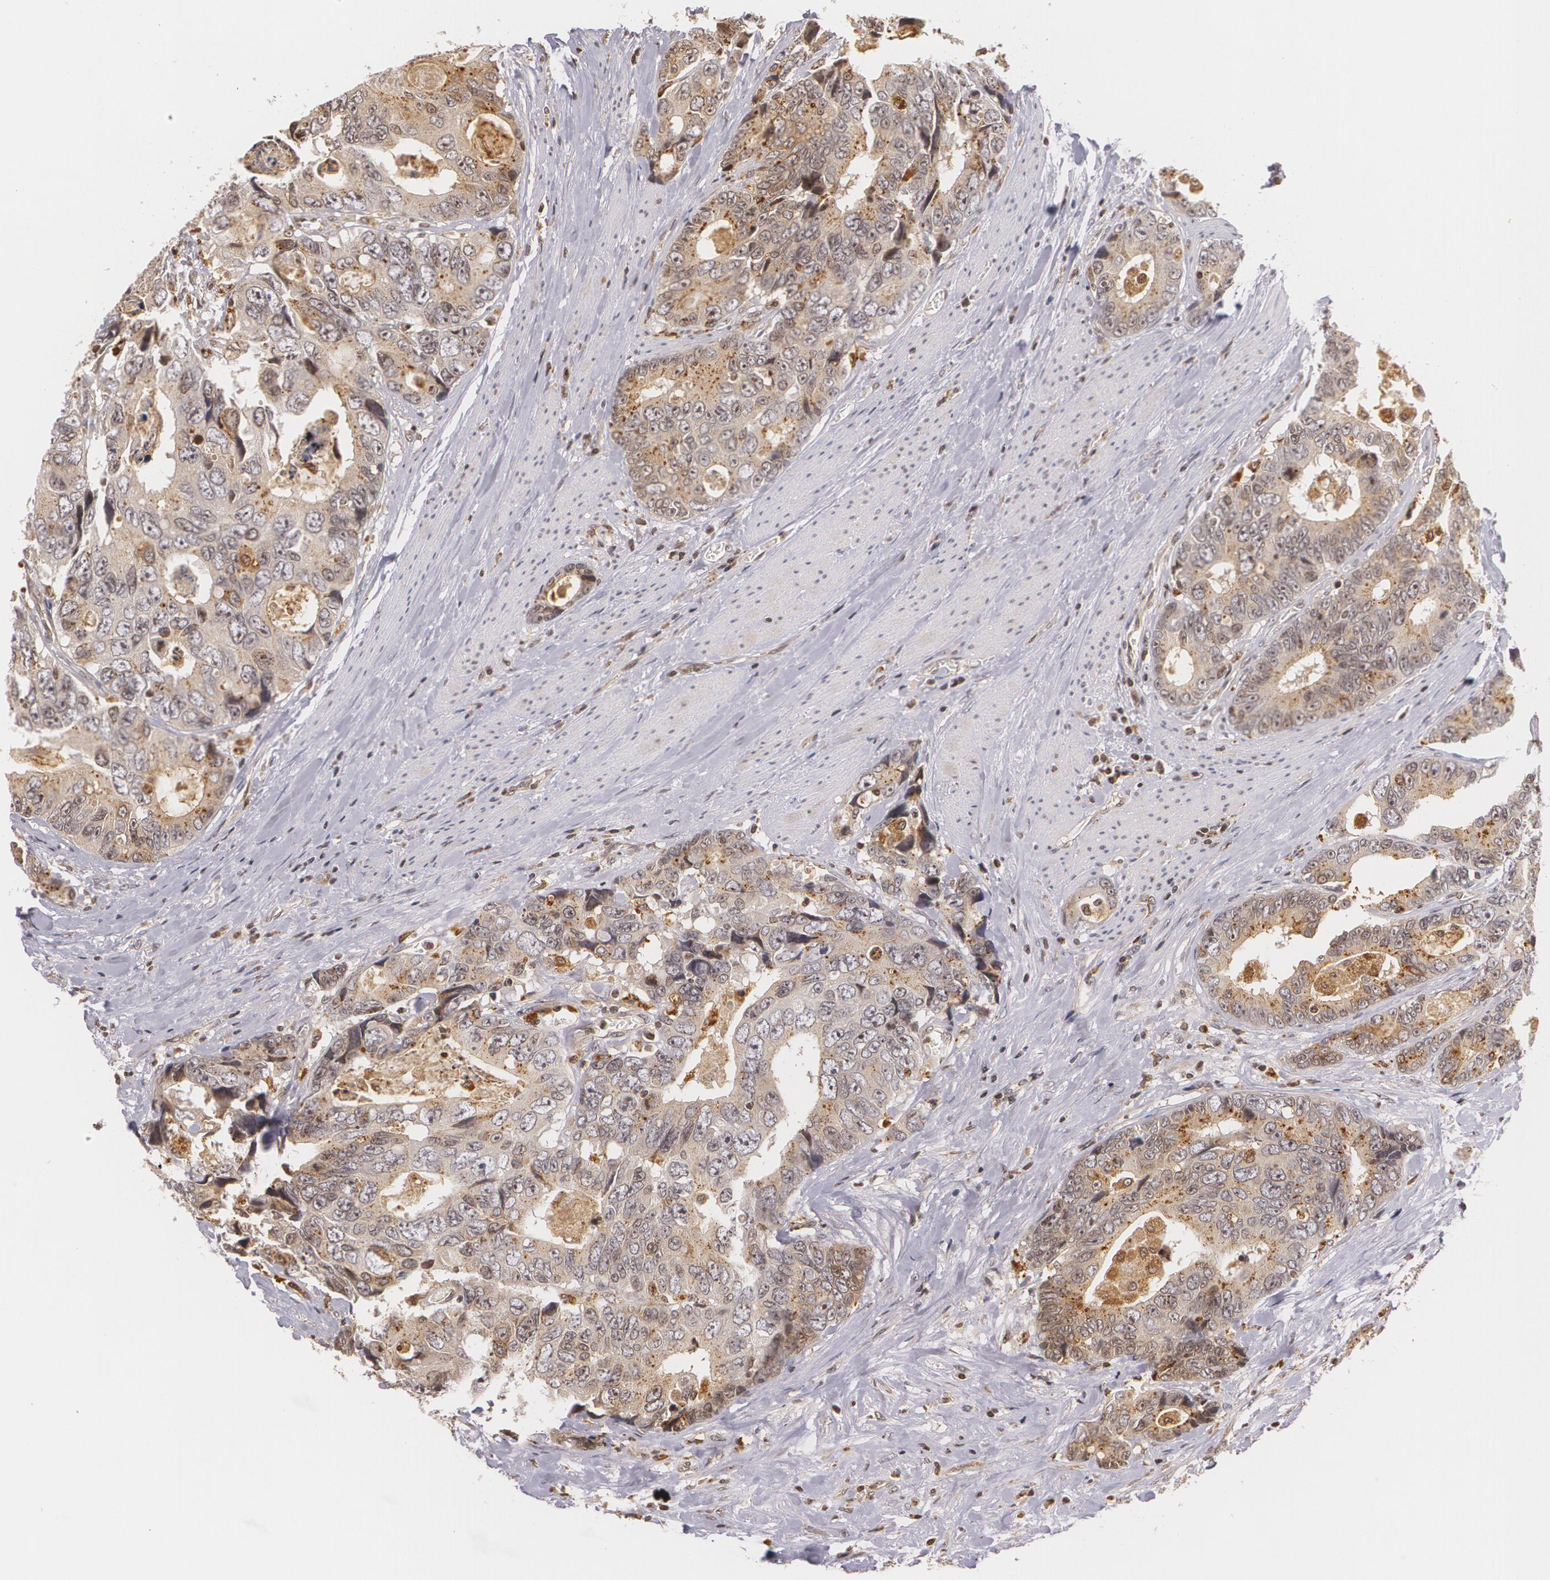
{"staining": {"intensity": "weak", "quantity": ">75%", "location": "cytoplasmic/membranous,nuclear"}, "tissue": "colorectal cancer", "cell_type": "Tumor cells", "image_type": "cancer", "snomed": [{"axis": "morphology", "description": "Adenocarcinoma, NOS"}, {"axis": "topography", "description": "Rectum"}], "caption": "Immunohistochemistry (IHC) of colorectal cancer (adenocarcinoma) reveals low levels of weak cytoplasmic/membranous and nuclear staining in approximately >75% of tumor cells.", "gene": "VAV3", "patient": {"sex": "female", "age": 67}}